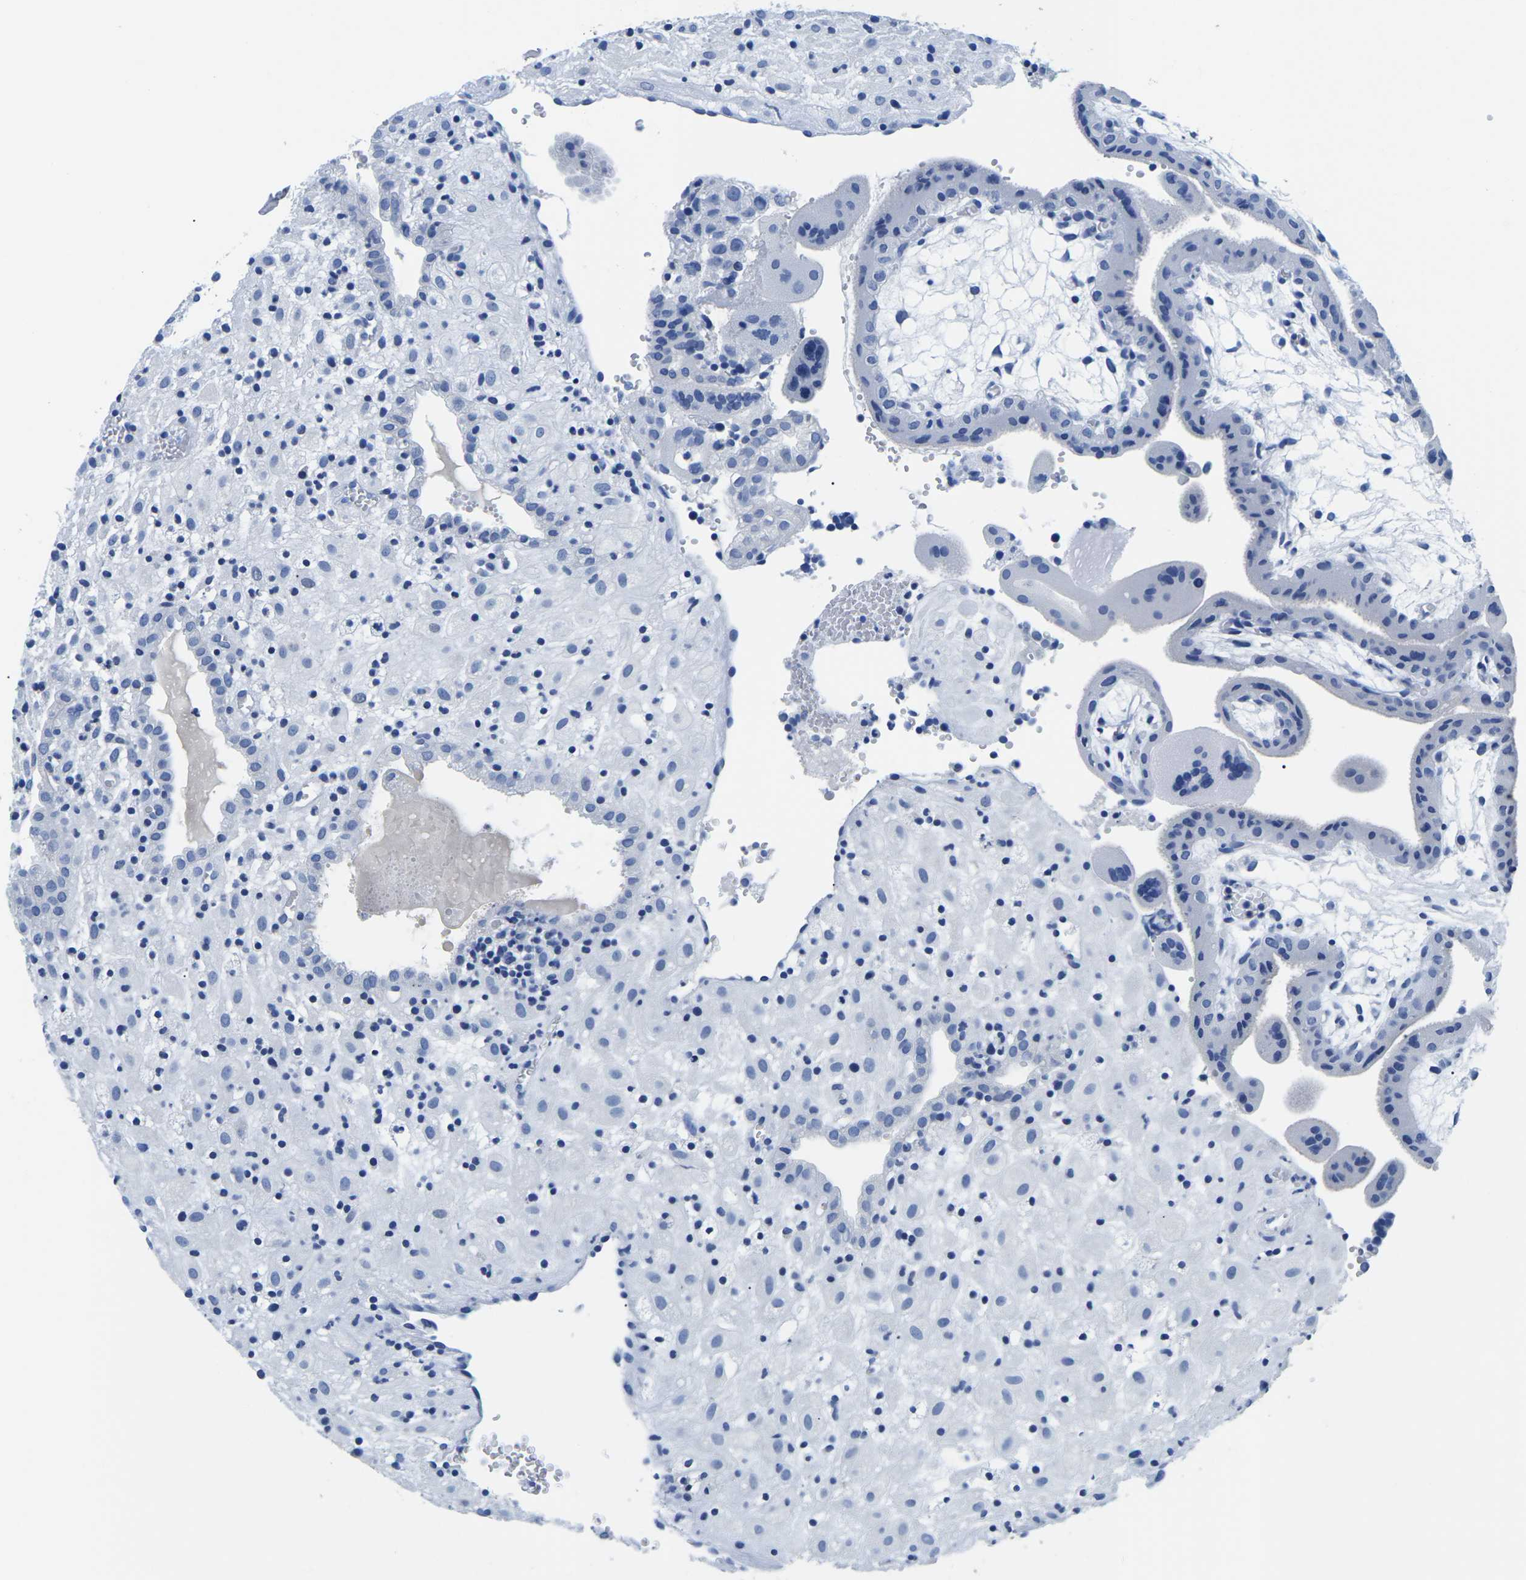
{"staining": {"intensity": "negative", "quantity": "none", "location": "none"}, "tissue": "placenta", "cell_type": "Decidual cells", "image_type": "normal", "snomed": [{"axis": "morphology", "description": "Normal tissue, NOS"}, {"axis": "topography", "description": "Placenta"}], "caption": "Decidual cells are negative for protein expression in unremarkable human placenta. (DAB (3,3'-diaminobenzidine) immunohistochemistry with hematoxylin counter stain).", "gene": "CYP1A2", "patient": {"sex": "female", "age": 18}}